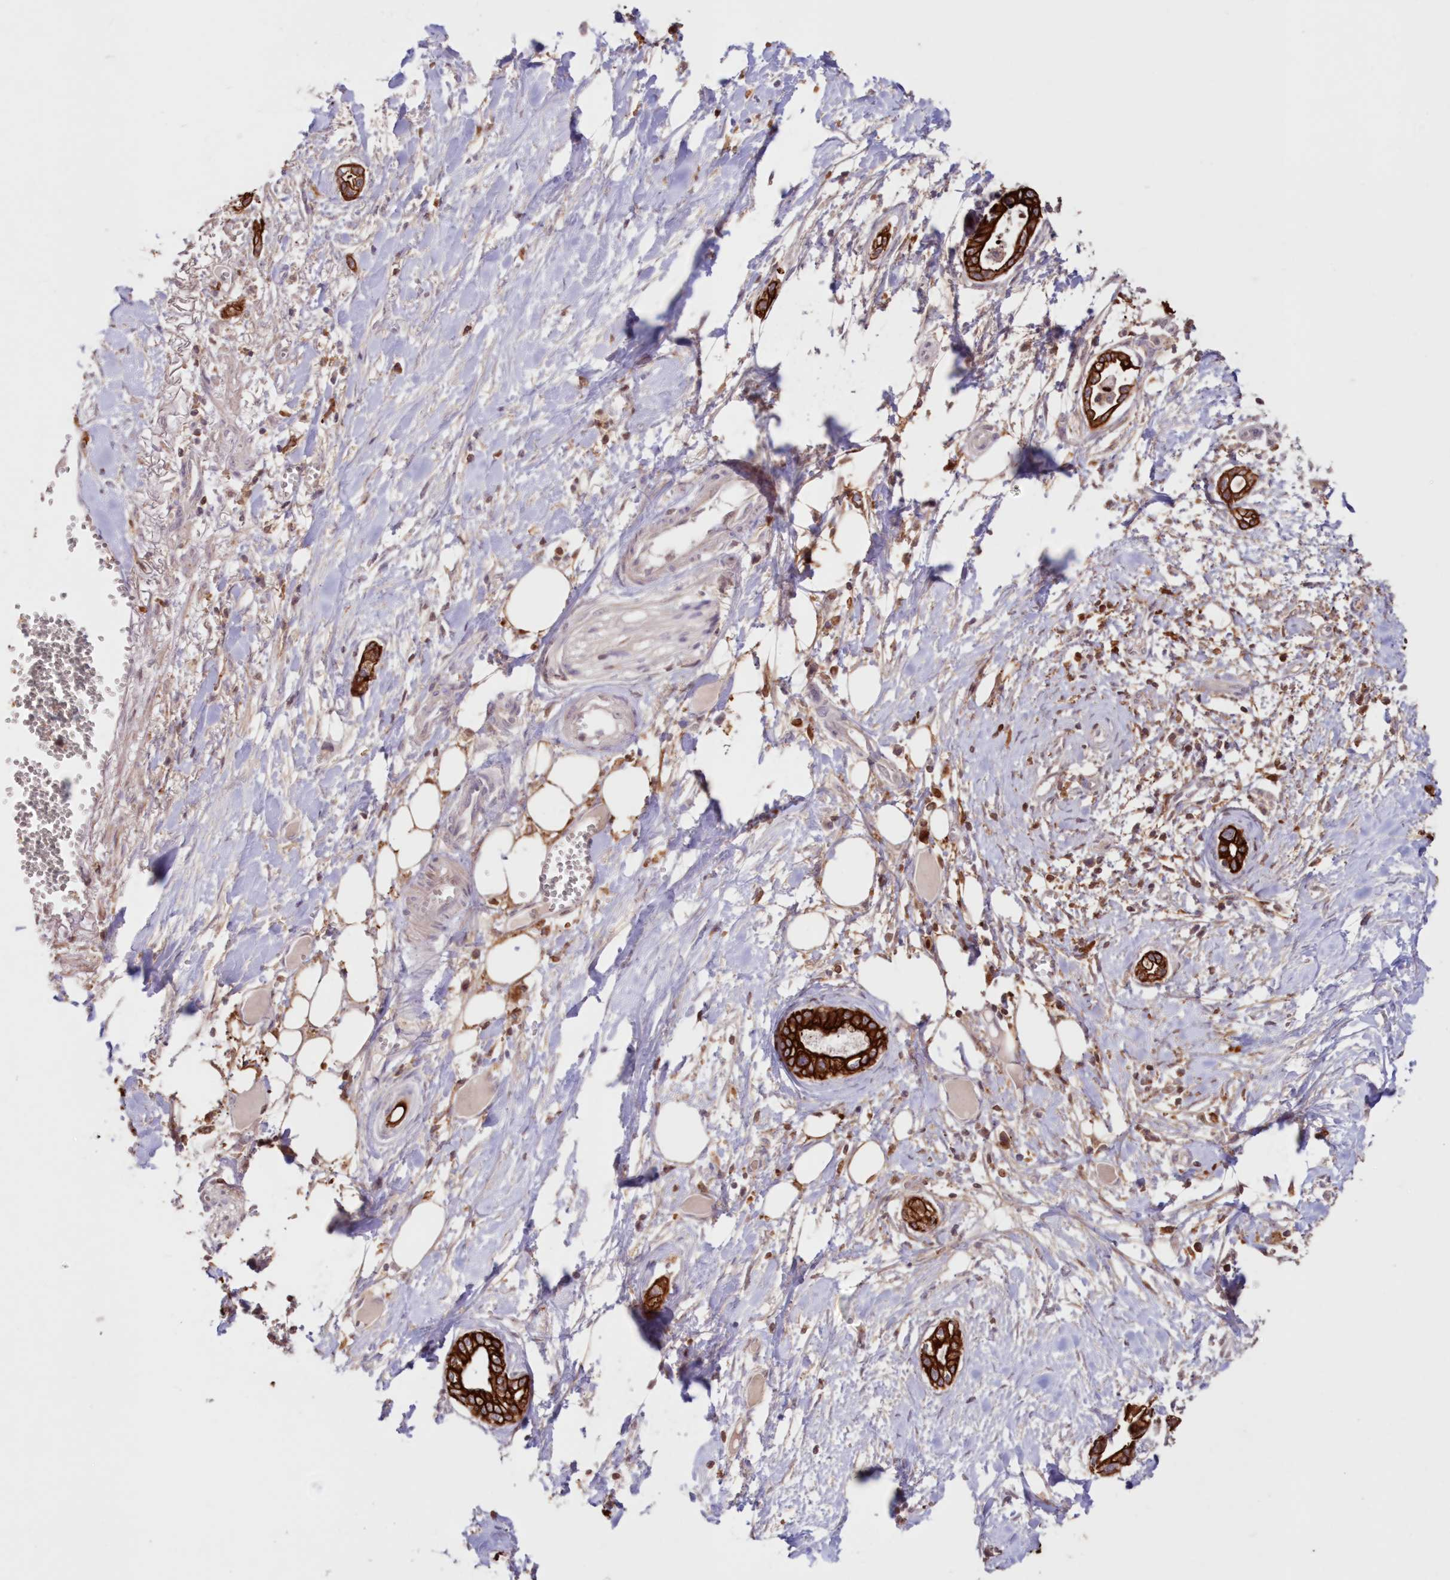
{"staining": {"intensity": "strong", "quantity": ">75%", "location": "cytoplasmic/membranous"}, "tissue": "pancreatic cancer", "cell_type": "Tumor cells", "image_type": "cancer", "snomed": [{"axis": "morphology", "description": "Adenocarcinoma, NOS"}, {"axis": "topography", "description": "Pancreas"}], "caption": "Tumor cells exhibit strong cytoplasmic/membranous staining in approximately >75% of cells in pancreatic cancer. Using DAB (brown) and hematoxylin (blue) stains, captured at high magnification using brightfield microscopy.", "gene": "SNED1", "patient": {"sex": "male", "age": 68}}